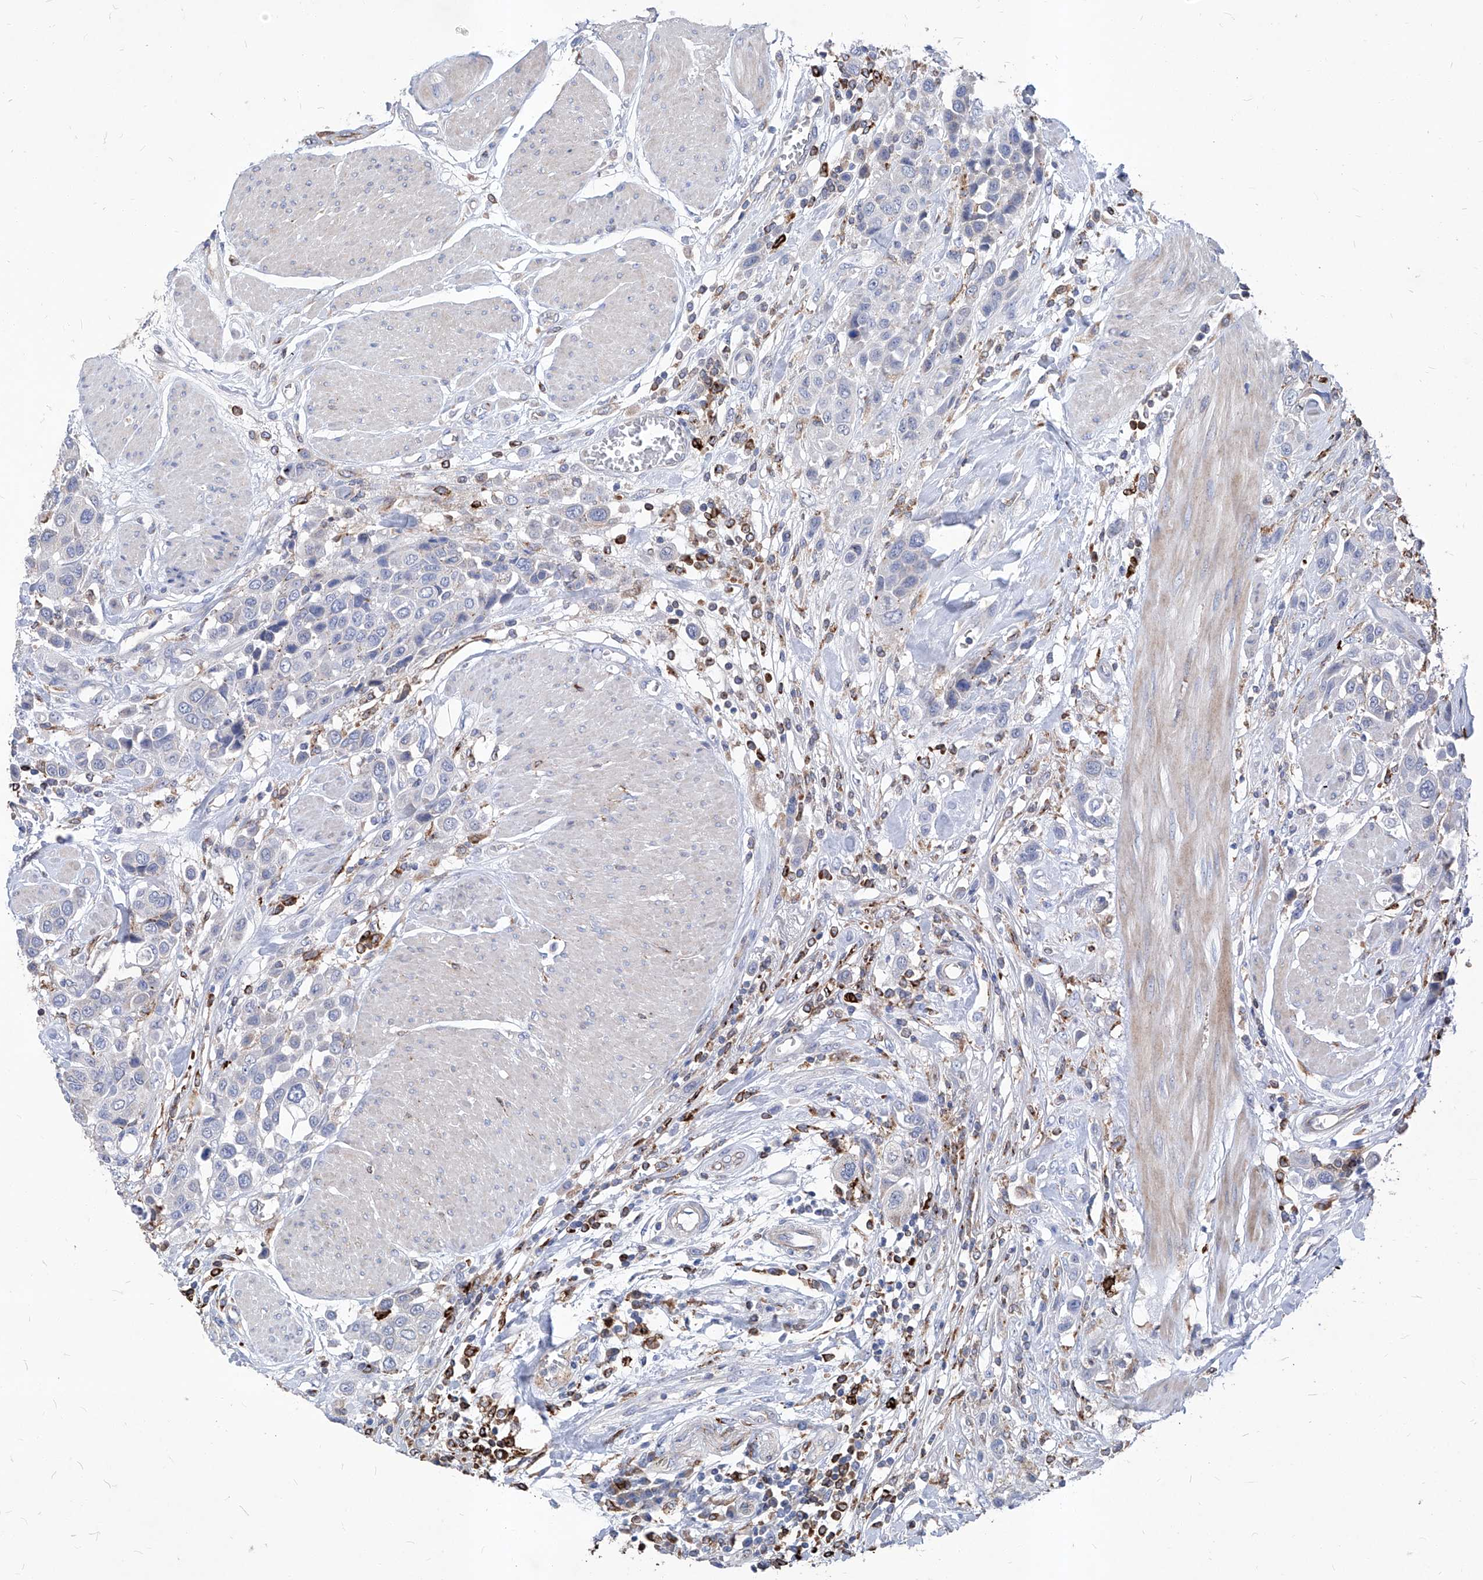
{"staining": {"intensity": "negative", "quantity": "none", "location": "none"}, "tissue": "urothelial cancer", "cell_type": "Tumor cells", "image_type": "cancer", "snomed": [{"axis": "morphology", "description": "Urothelial carcinoma, High grade"}, {"axis": "topography", "description": "Urinary bladder"}], "caption": "DAB (3,3'-diaminobenzidine) immunohistochemical staining of high-grade urothelial carcinoma demonstrates no significant staining in tumor cells. Nuclei are stained in blue.", "gene": "UBOX5", "patient": {"sex": "male", "age": 50}}